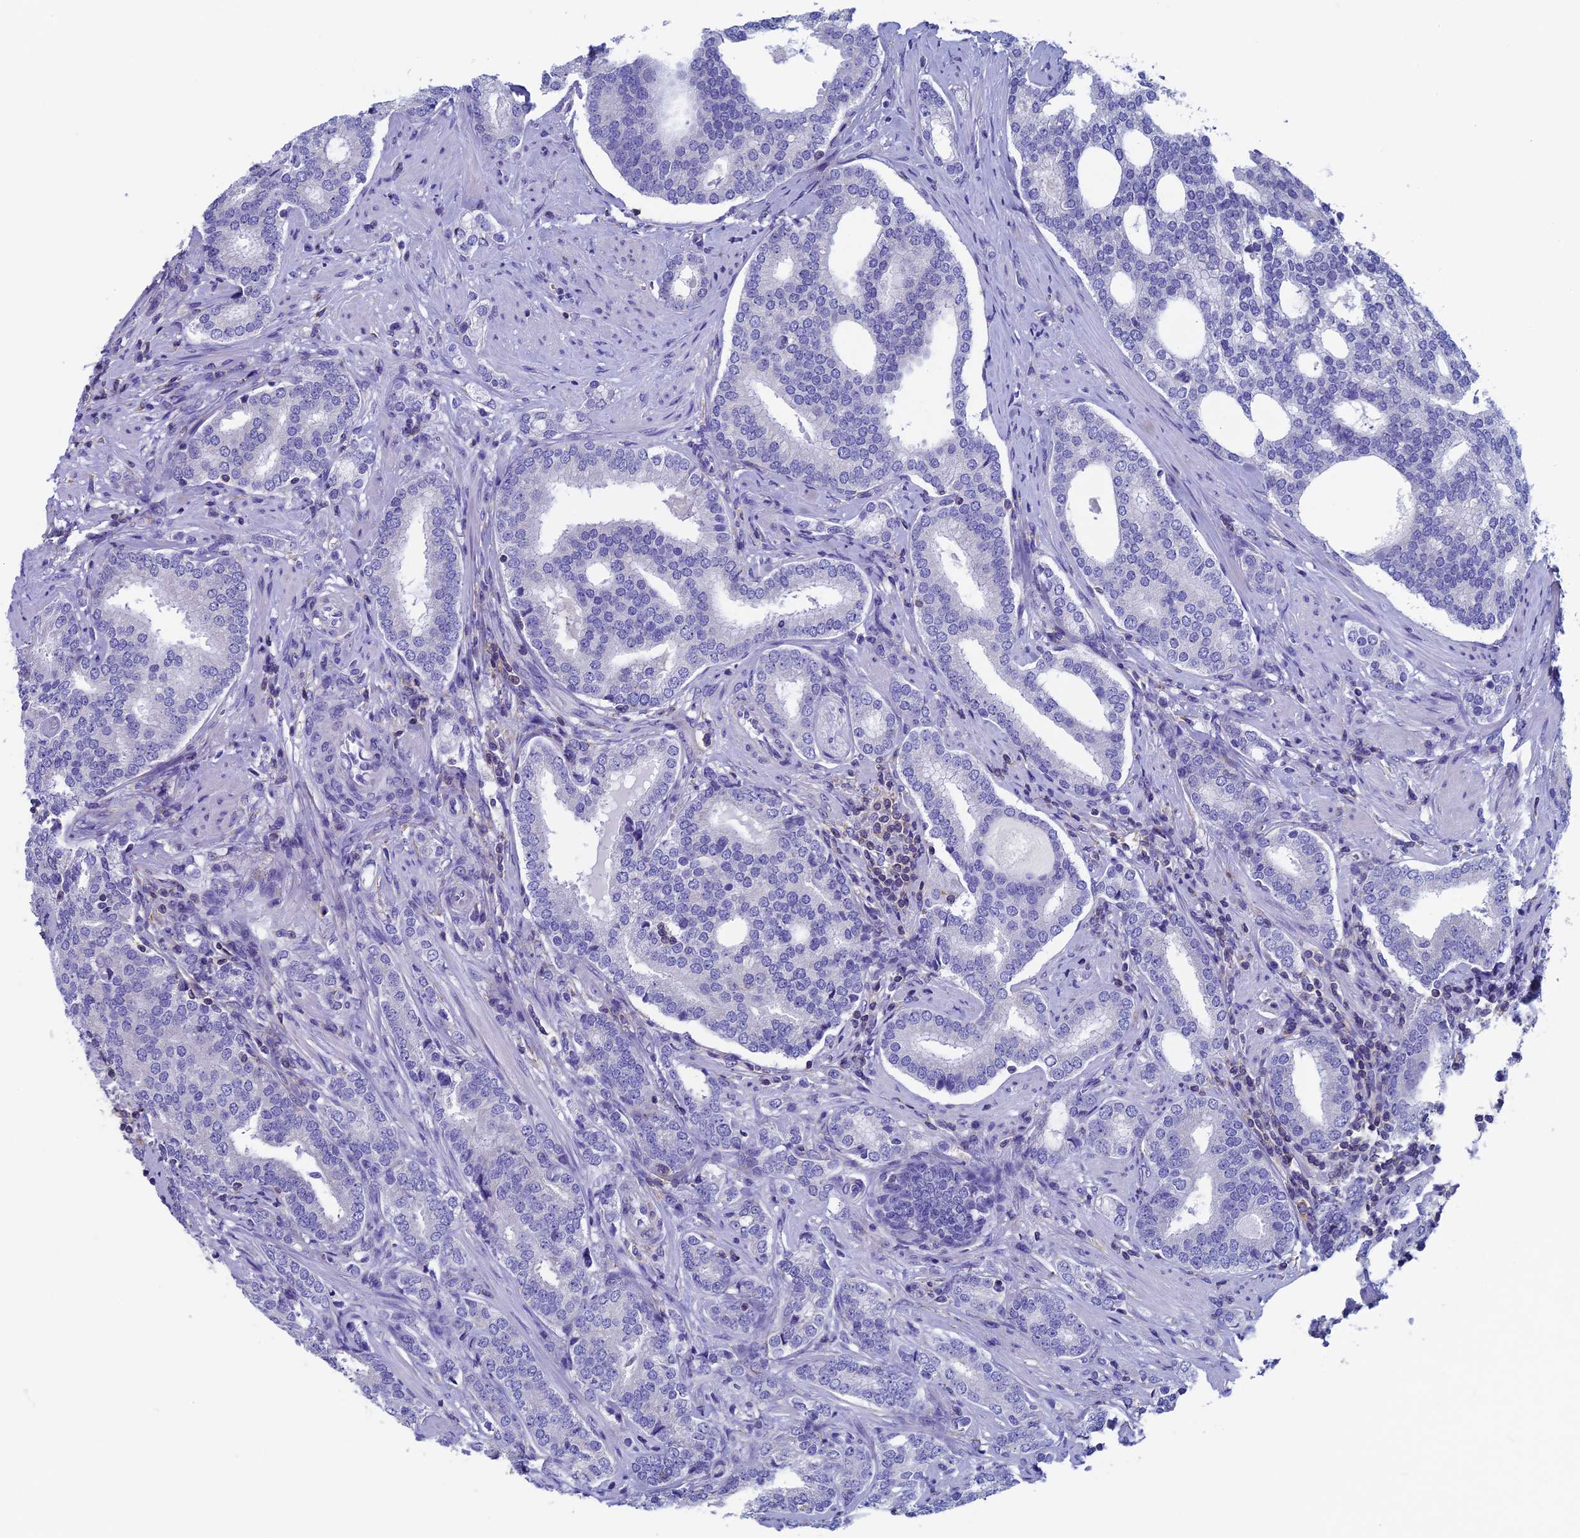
{"staining": {"intensity": "negative", "quantity": "none", "location": "none"}, "tissue": "prostate cancer", "cell_type": "Tumor cells", "image_type": "cancer", "snomed": [{"axis": "morphology", "description": "Adenocarcinoma, High grade"}, {"axis": "topography", "description": "Prostate"}], "caption": "Immunohistochemistry (IHC) of human prostate cancer demonstrates no positivity in tumor cells.", "gene": "SEPTIN1", "patient": {"sex": "male", "age": 63}}